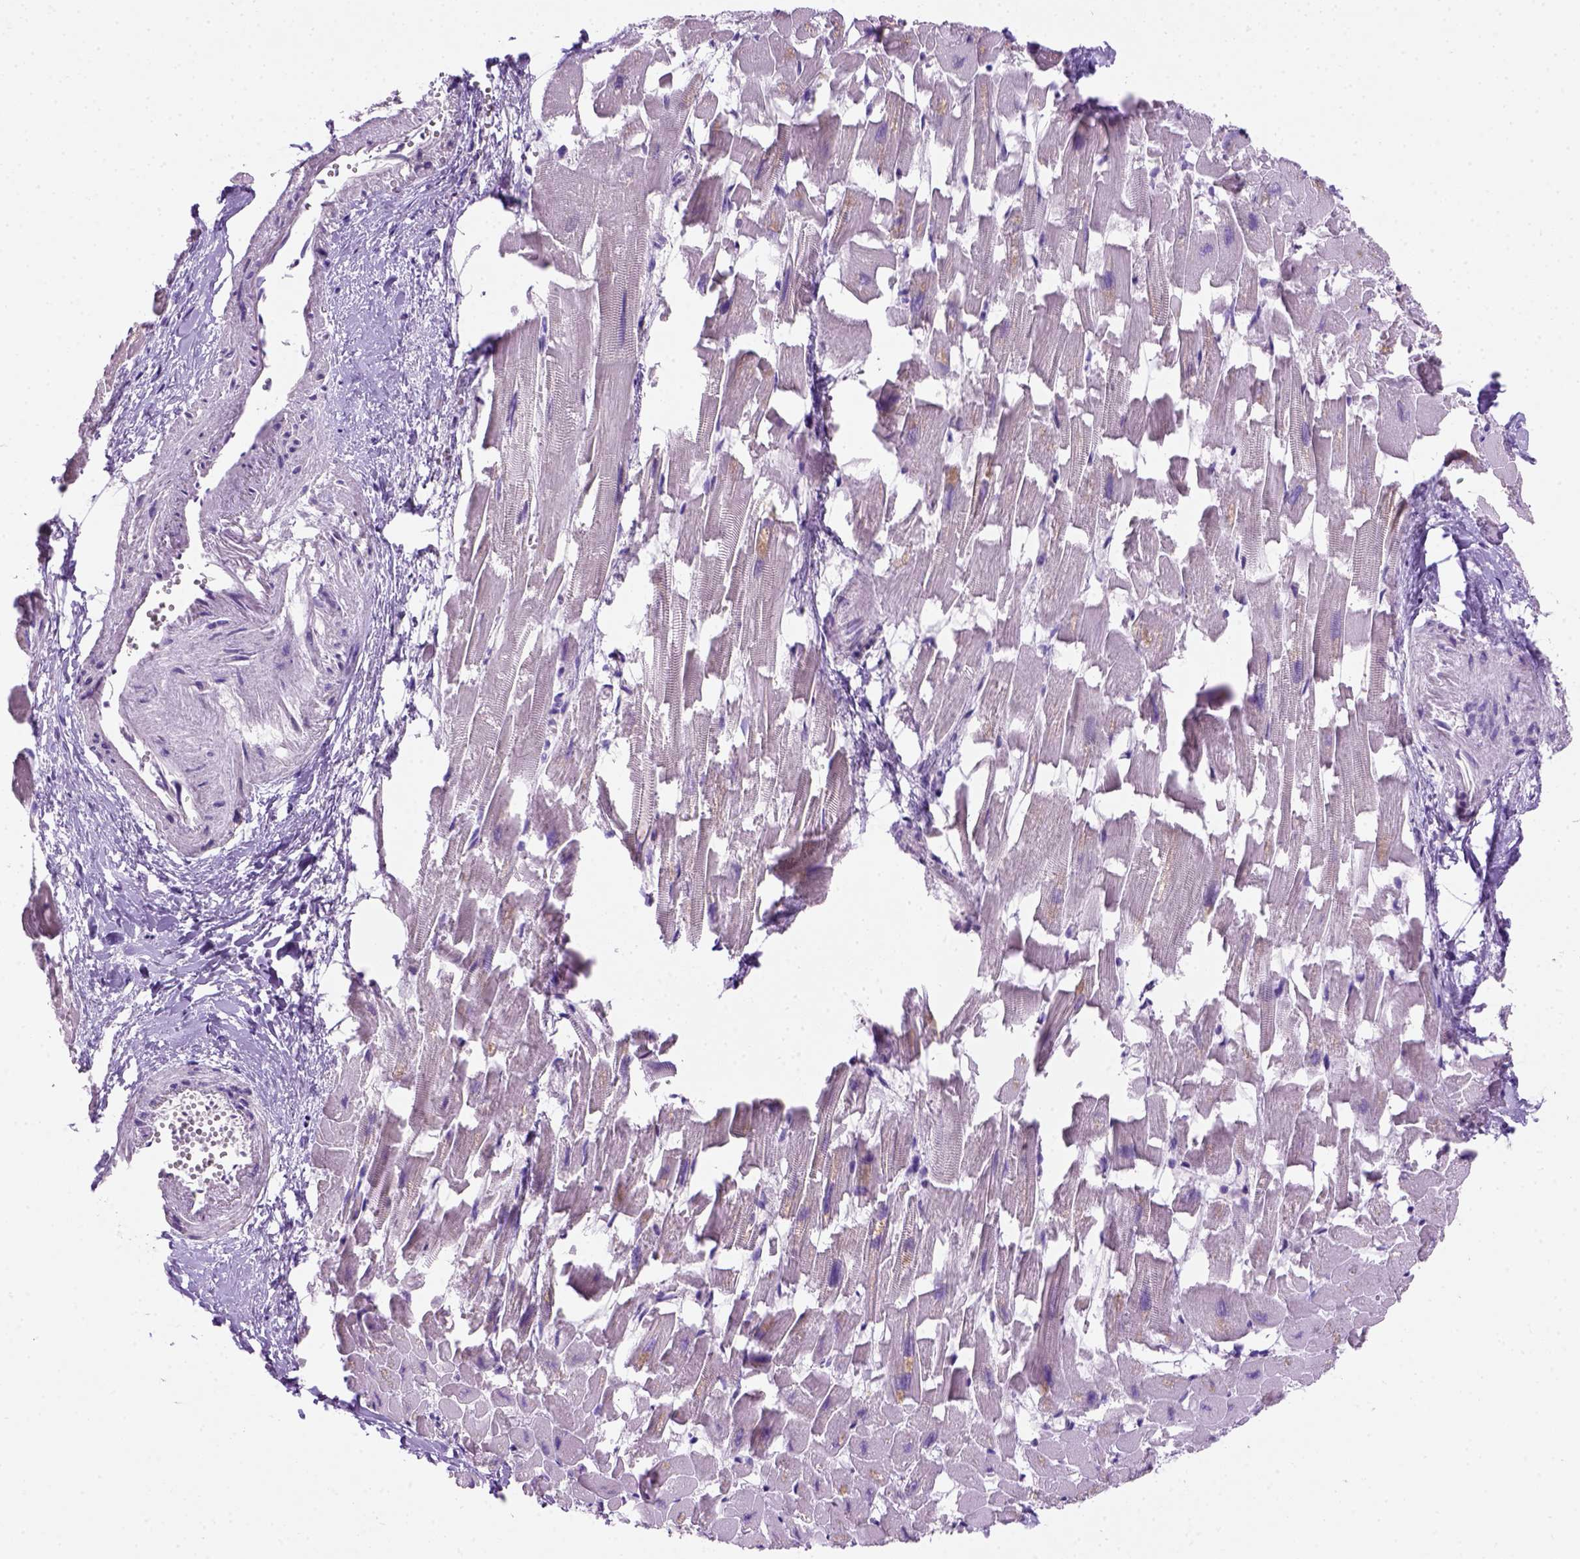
{"staining": {"intensity": "negative", "quantity": "none", "location": "none"}, "tissue": "heart muscle", "cell_type": "Cardiomyocytes", "image_type": "normal", "snomed": [{"axis": "morphology", "description": "Normal tissue, NOS"}, {"axis": "topography", "description": "Heart"}], "caption": "Immunohistochemistry (IHC) micrograph of benign human heart muscle stained for a protein (brown), which exhibits no expression in cardiomyocytes.", "gene": "CDH1", "patient": {"sex": "female", "age": 64}}